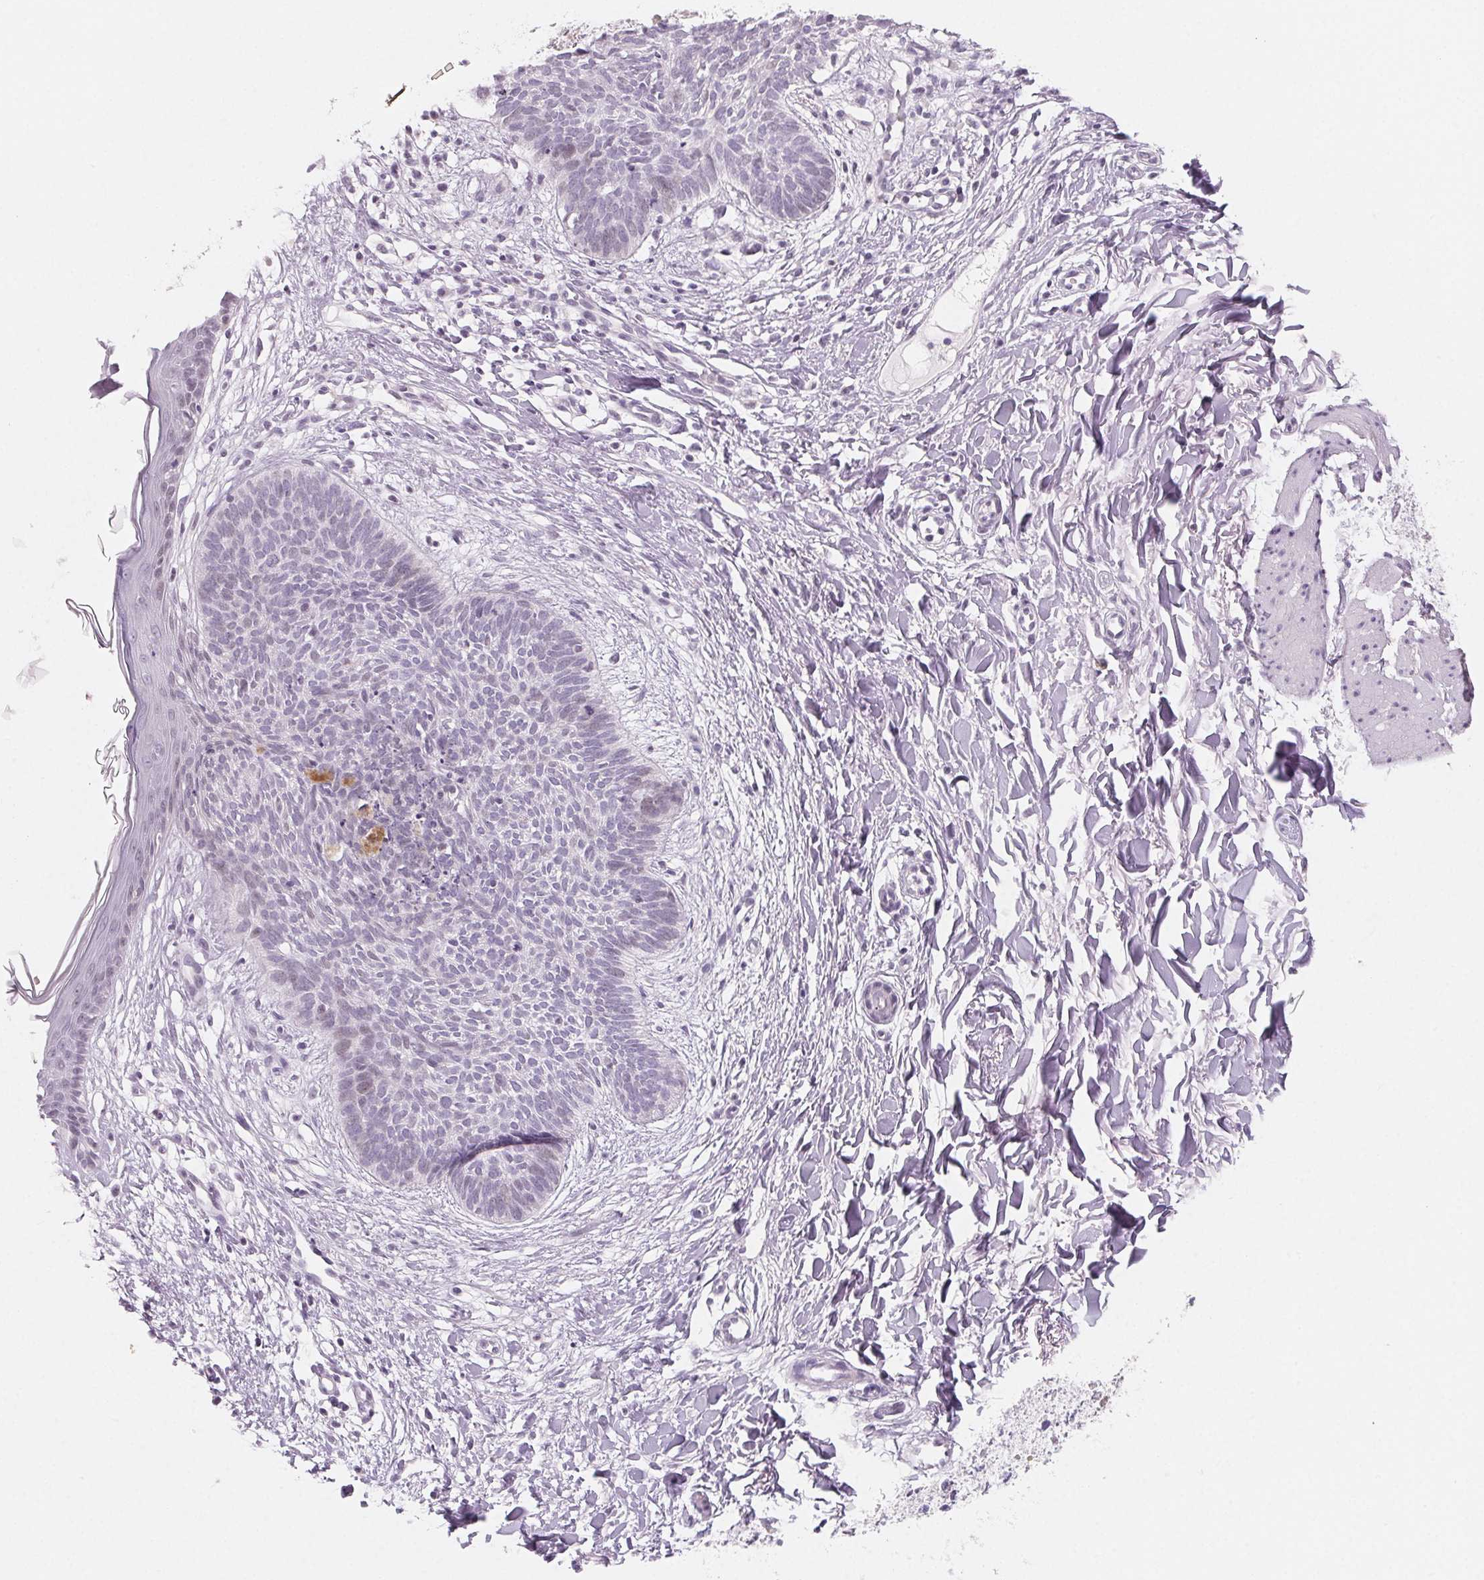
{"staining": {"intensity": "negative", "quantity": "none", "location": "none"}, "tissue": "skin cancer", "cell_type": "Tumor cells", "image_type": "cancer", "snomed": [{"axis": "morphology", "description": "Basal cell carcinoma"}, {"axis": "topography", "description": "Skin"}], "caption": "This is a image of immunohistochemistry staining of skin cancer, which shows no expression in tumor cells.", "gene": "SH3GL2", "patient": {"sex": "female", "age": 84}}